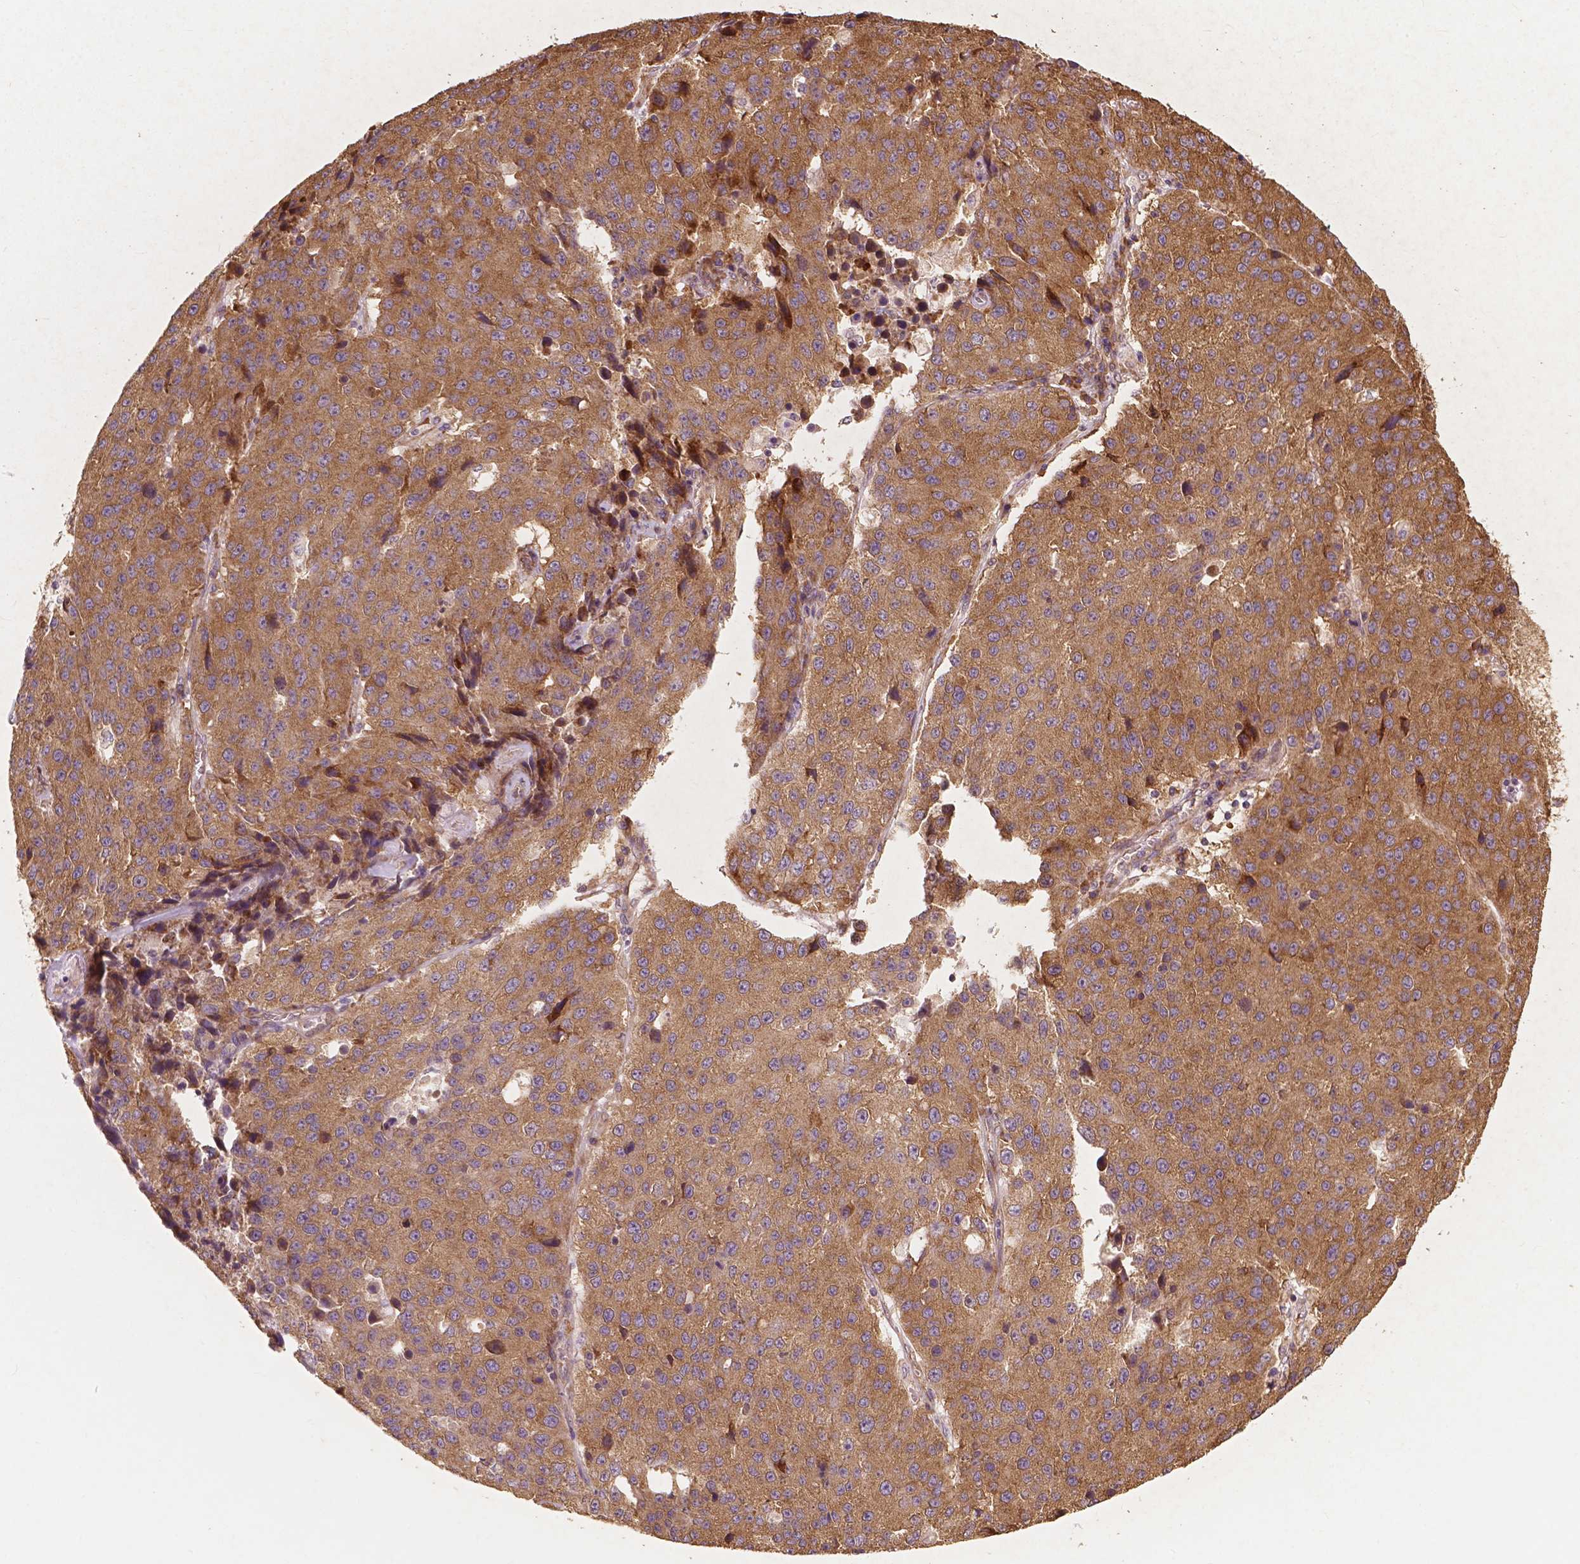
{"staining": {"intensity": "moderate", "quantity": ">75%", "location": "cytoplasmic/membranous"}, "tissue": "stomach cancer", "cell_type": "Tumor cells", "image_type": "cancer", "snomed": [{"axis": "morphology", "description": "Adenocarcinoma, NOS"}, {"axis": "topography", "description": "Stomach"}], "caption": "Stomach cancer stained with a protein marker reveals moderate staining in tumor cells.", "gene": "G3BP1", "patient": {"sex": "male", "age": 71}}